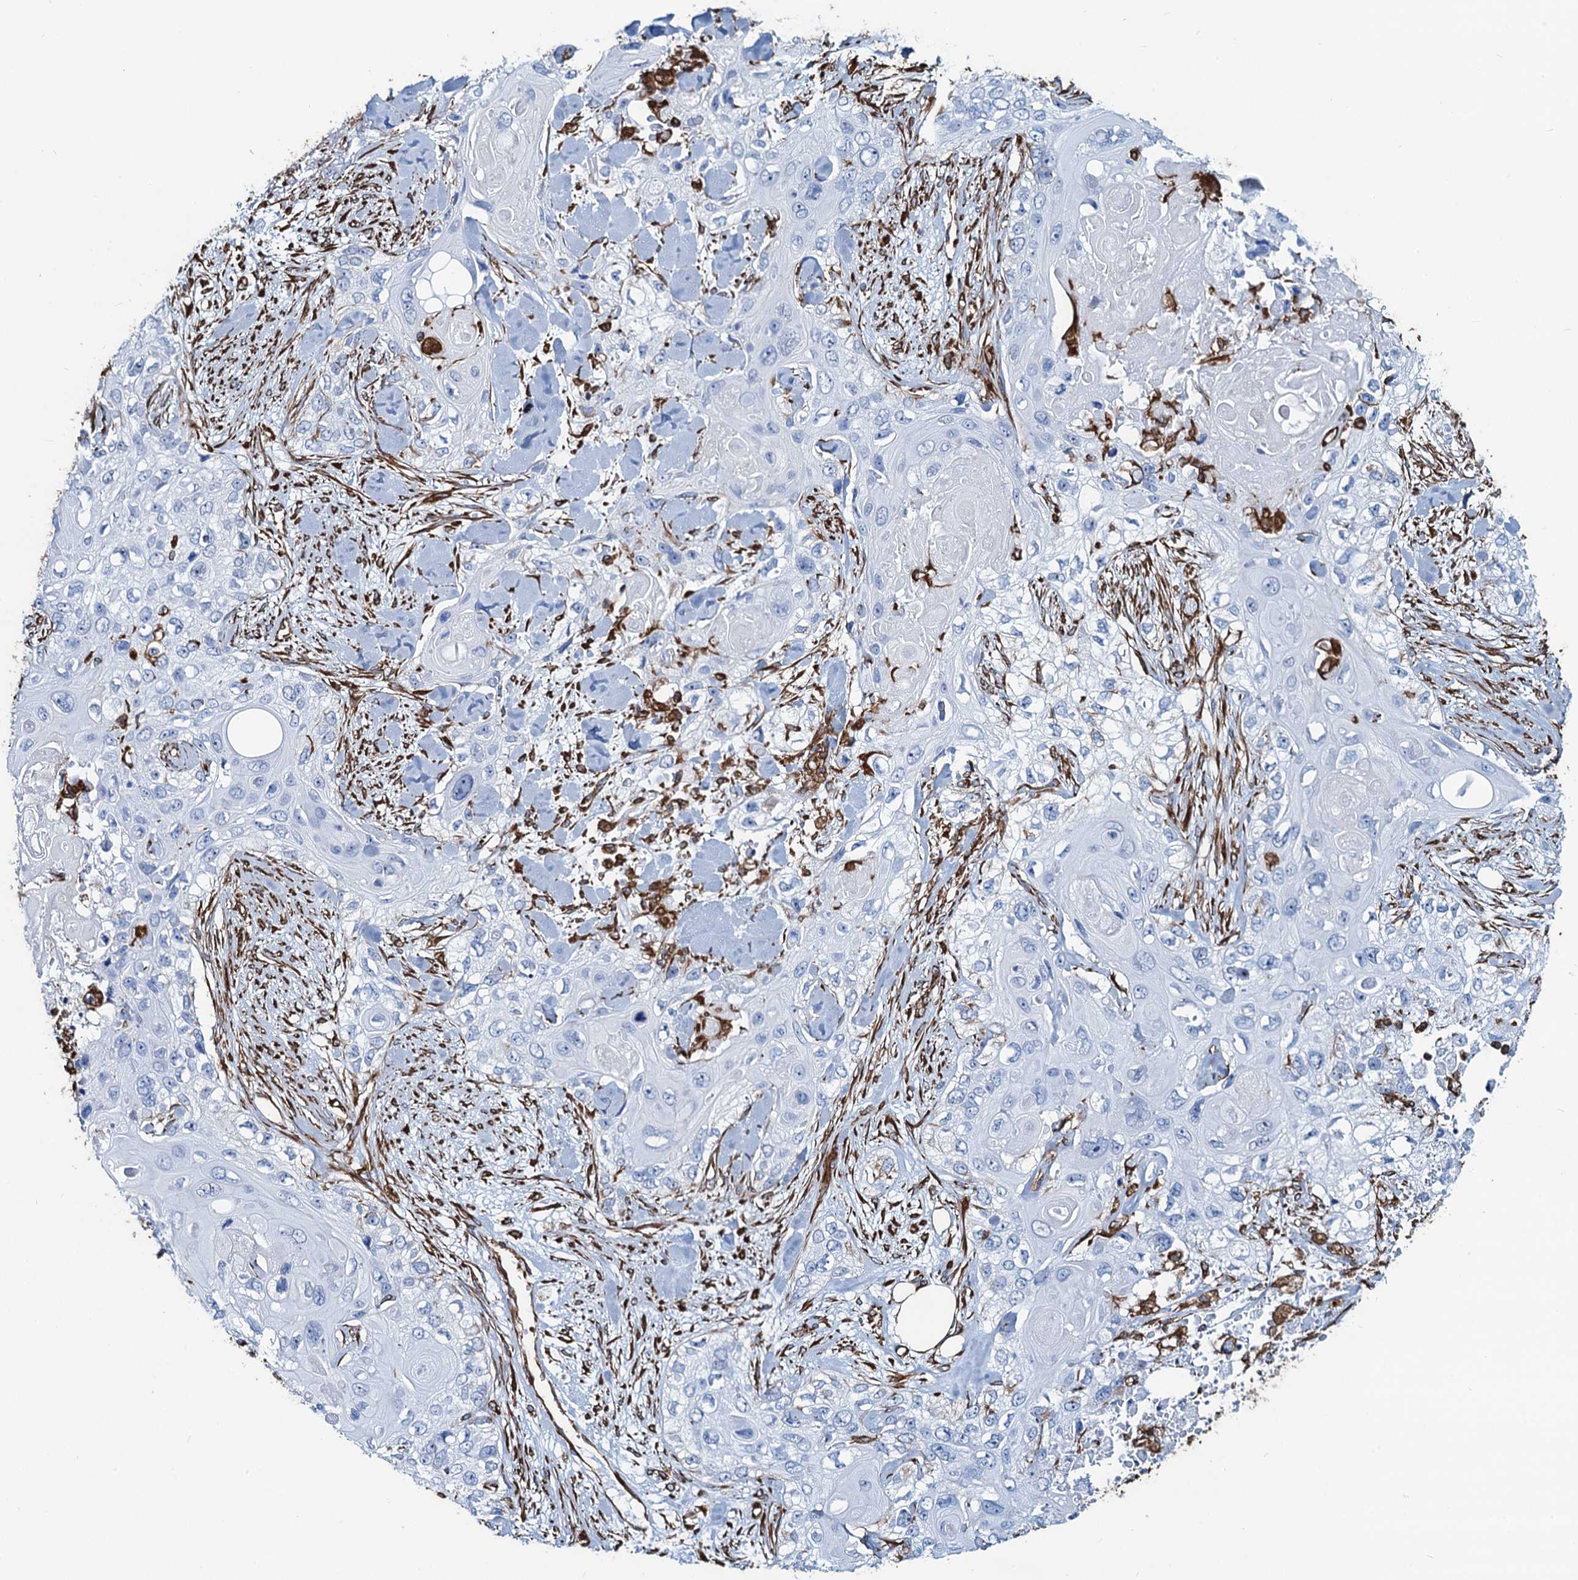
{"staining": {"intensity": "negative", "quantity": "none", "location": "none"}, "tissue": "skin cancer", "cell_type": "Tumor cells", "image_type": "cancer", "snomed": [{"axis": "morphology", "description": "Normal tissue, NOS"}, {"axis": "morphology", "description": "Squamous cell carcinoma, NOS"}, {"axis": "topography", "description": "Skin"}], "caption": "IHC of skin squamous cell carcinoma shows no positivity in tumor cells. (DAB (3,3'-diaminobenzidine) IHC visualized using brightfield microscopy, high magnification).", "gene": "PGM2", "patient": {"sex": "male", "age": 72}}